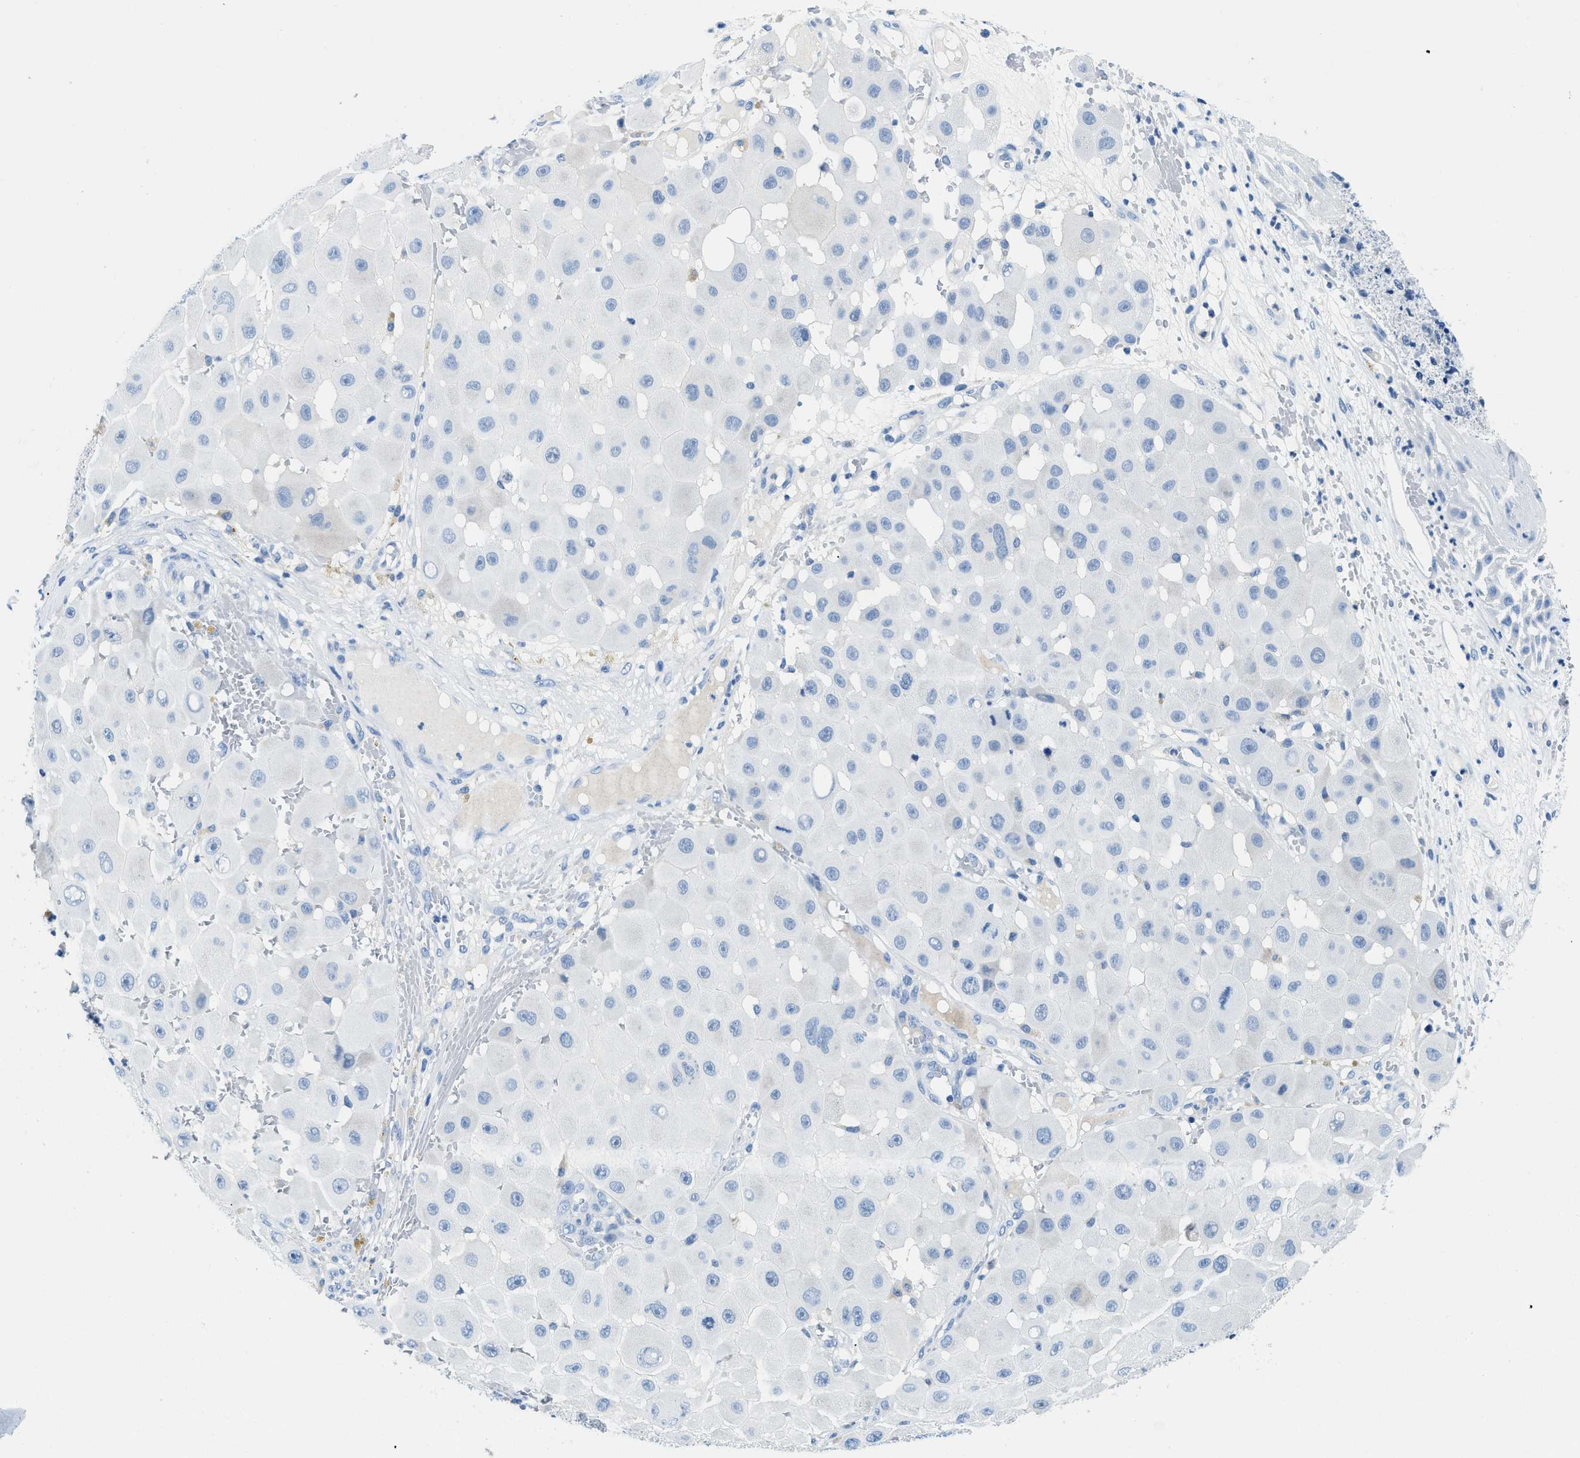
{"staining": {"intensity": "negative", "quantity": "none", "location": "none"}, "tissue": "melanoma", "cell_type": "Tumor cells", "image_type": "cancer", "snomed": [{"axis": "morphology", "description": "Malignant melanoma, NOS"}, {"axis": "topography", "description": "Skin"}], "caption": "DAB (3,3'-diaminobenzidine) immunohistochemical staining of melanoma displays no significant positivity in tumor cells.", "gene": "MBL2", "patient": {"sex": "female", "age": 81}}